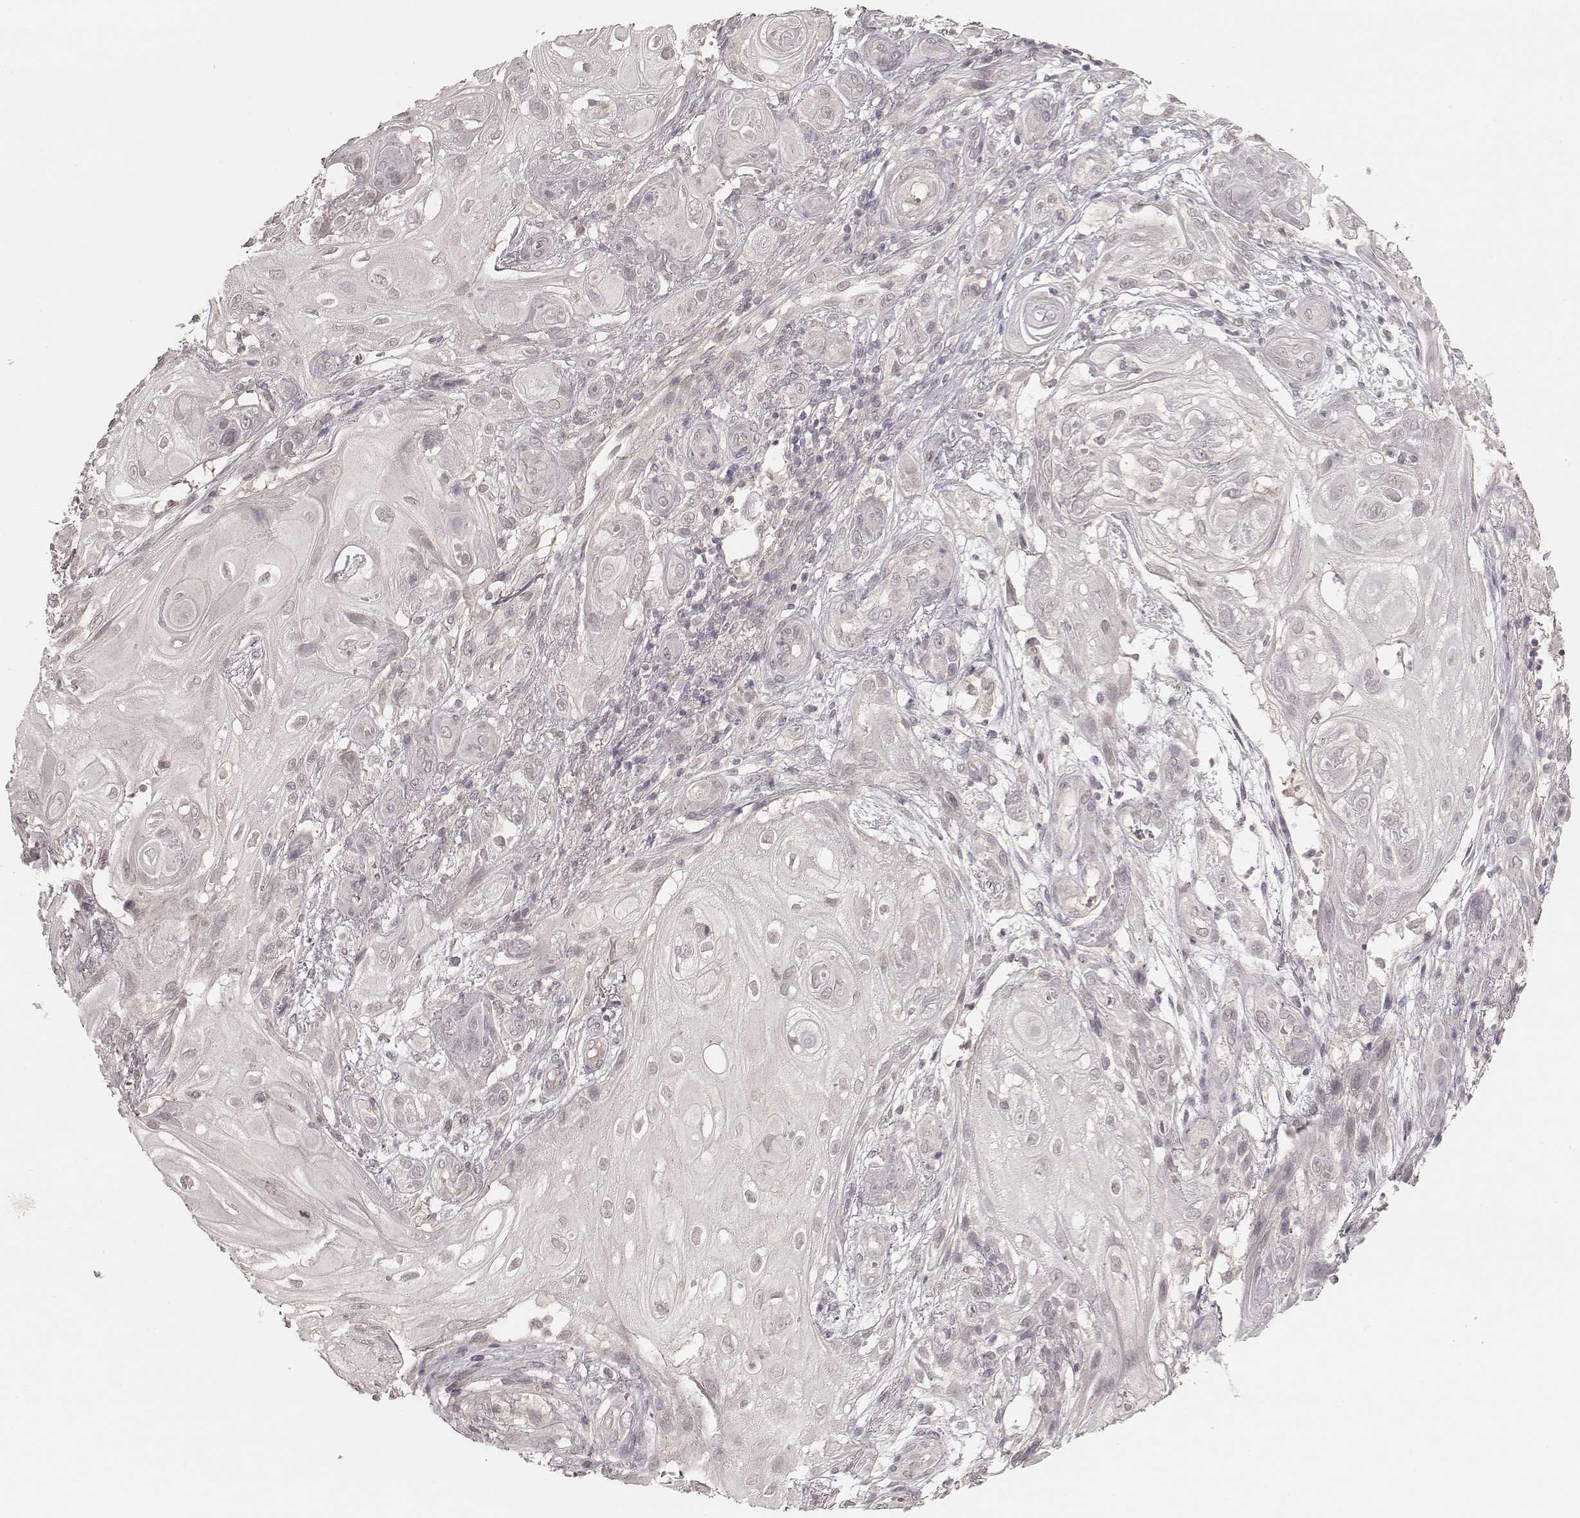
{"staining": {"intensity": "negative", "quantity": "none", "location": "none"}, "tissue": "skin cancer", "cell_type": "Tumor cells", "image_type": "cancer", "snomed": [{"axis": "morphology", "description": "Squamous cell carcinoma, NOS"}, {"axis": "topography", "description": "Skin"}], "caption": "This is an immunohistochemistry (IHC) photomicrograph of skin cancer. There is no positivity in tumor cells.", "gene": "LY6K", "patient": {"sex": "male", "age": 62}}